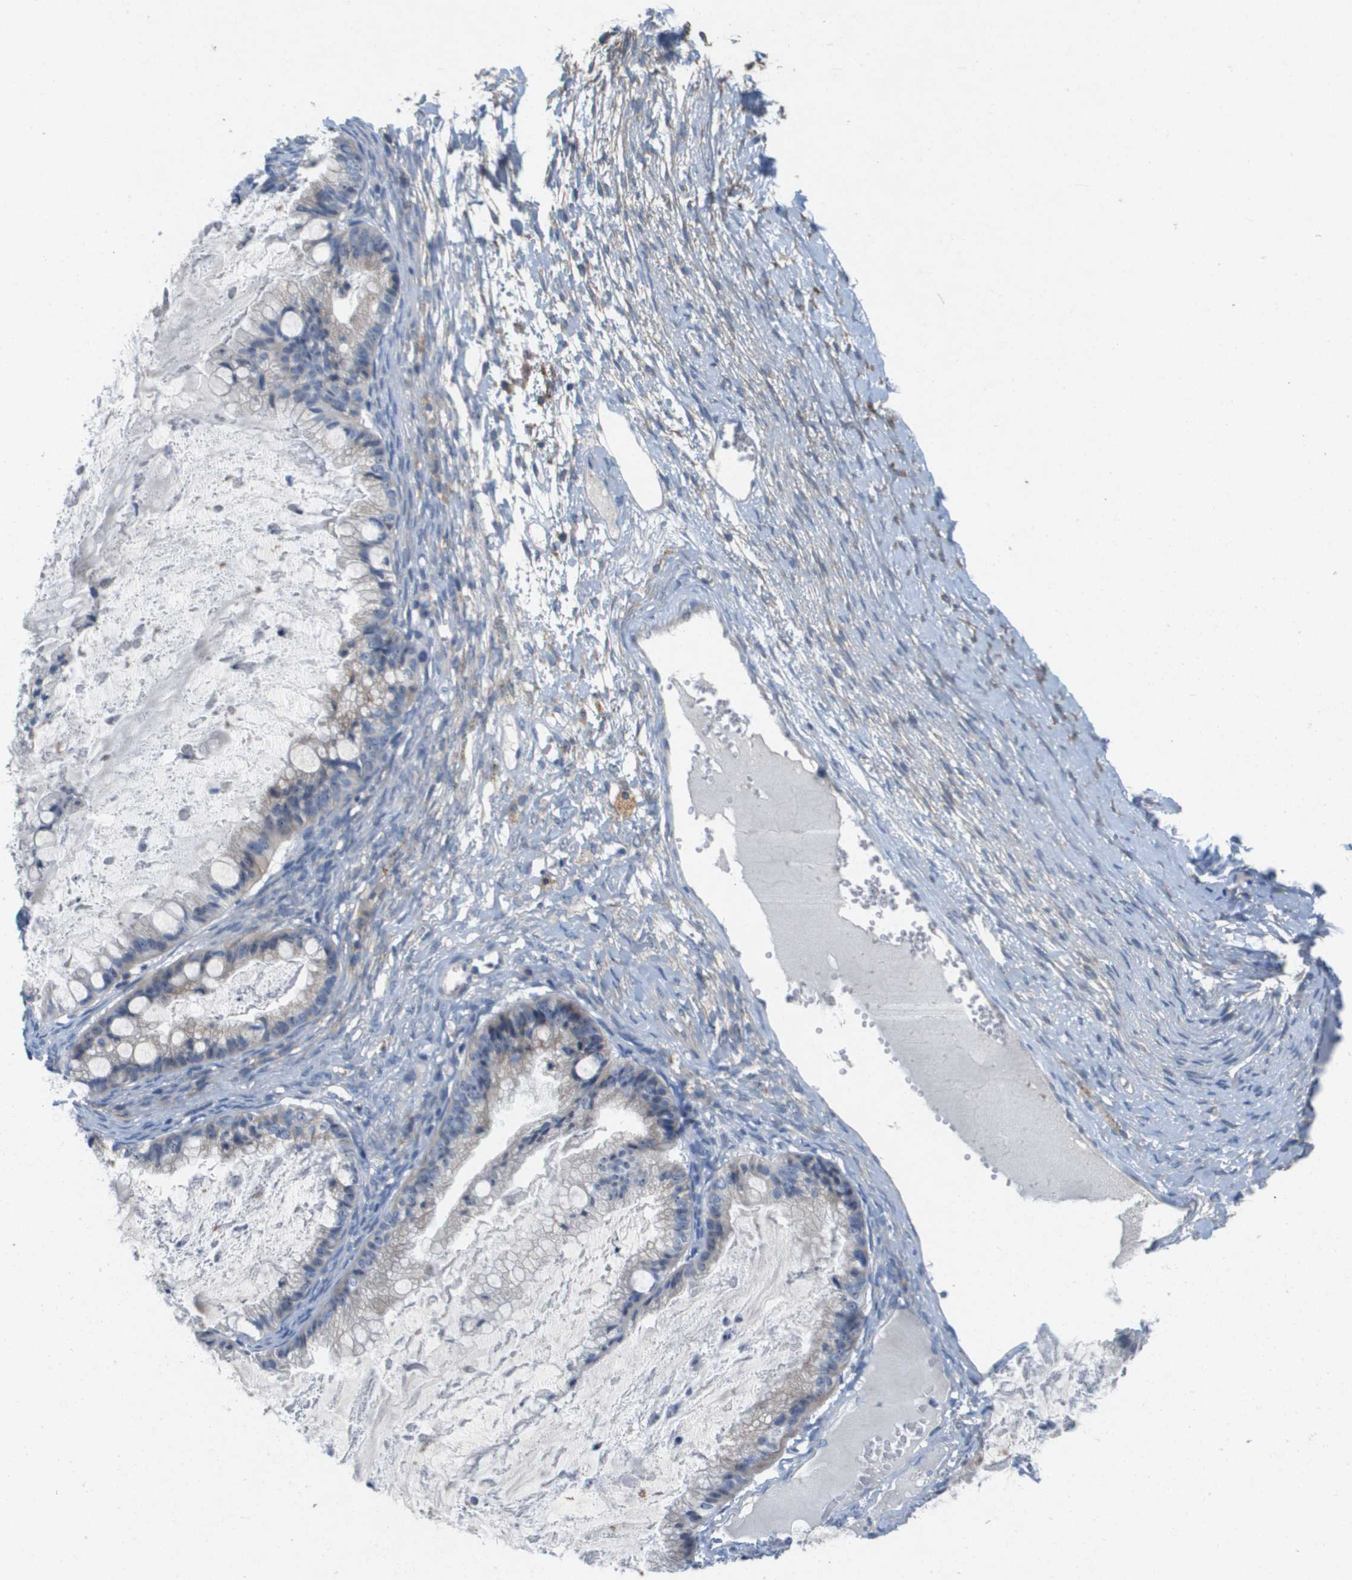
{"staining": {"intensity": "negative", "quantity": "none", "location": "none"}, "tissue": "ovarian cancer", "cell_type": "Tumor cells", "image_type": "cancer", "snomed": [{"axis": "morphology", "description": "Cystadenocarcinoma, mucinous, NOS"}, {"axis": "topography", "description": "Ovary"}], "caption": "This is an immunohistochemistry (IHC) image of ovarian cancer (mucinous cystadenocarcinoma). There is no expression in tumor cells.", "gene": "B3GNT5", "patient": {"sex": "female", "age": 57}}